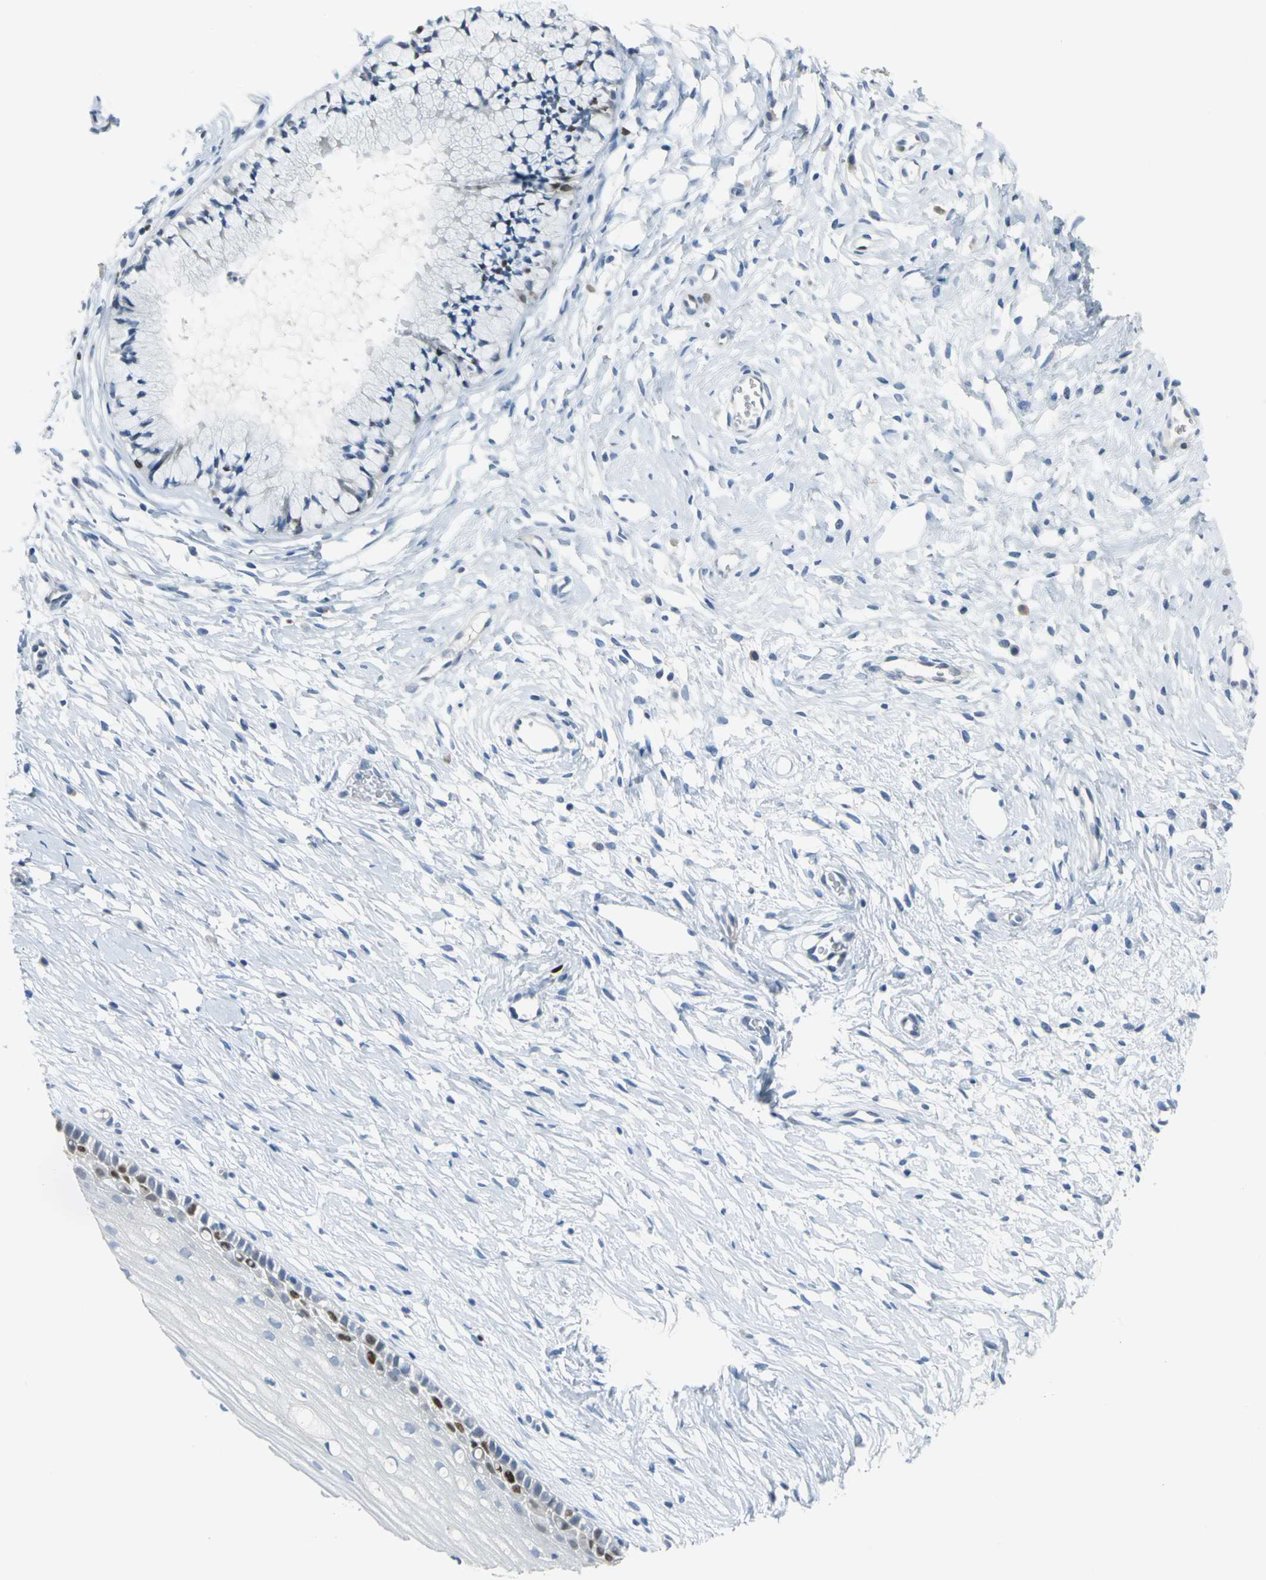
{"staining": {"intensity": "strong", "quantity": "<25%", "location": "nuclear"}, "tissue": "cervix", "cell_type": "Glandular cells", "image_type": "normal", "snomed": [{"axis": "morphology", "description": "Normal tissue, NOS"}, {"axis": "topography", "description": "Cervix"}], "caption": "Cervix was stained to show a protein in brown. There is medium levels of strong nuclear staining in approximately <25% of glandular cells. (Stains: DAB (3,3'-diaminobenzidine) in brown, nuclei in blue, Microscopy: brightfield microscopy at high magnification).", "gene": "MCM3", "patient": {"sex": "female", "age": 46}}